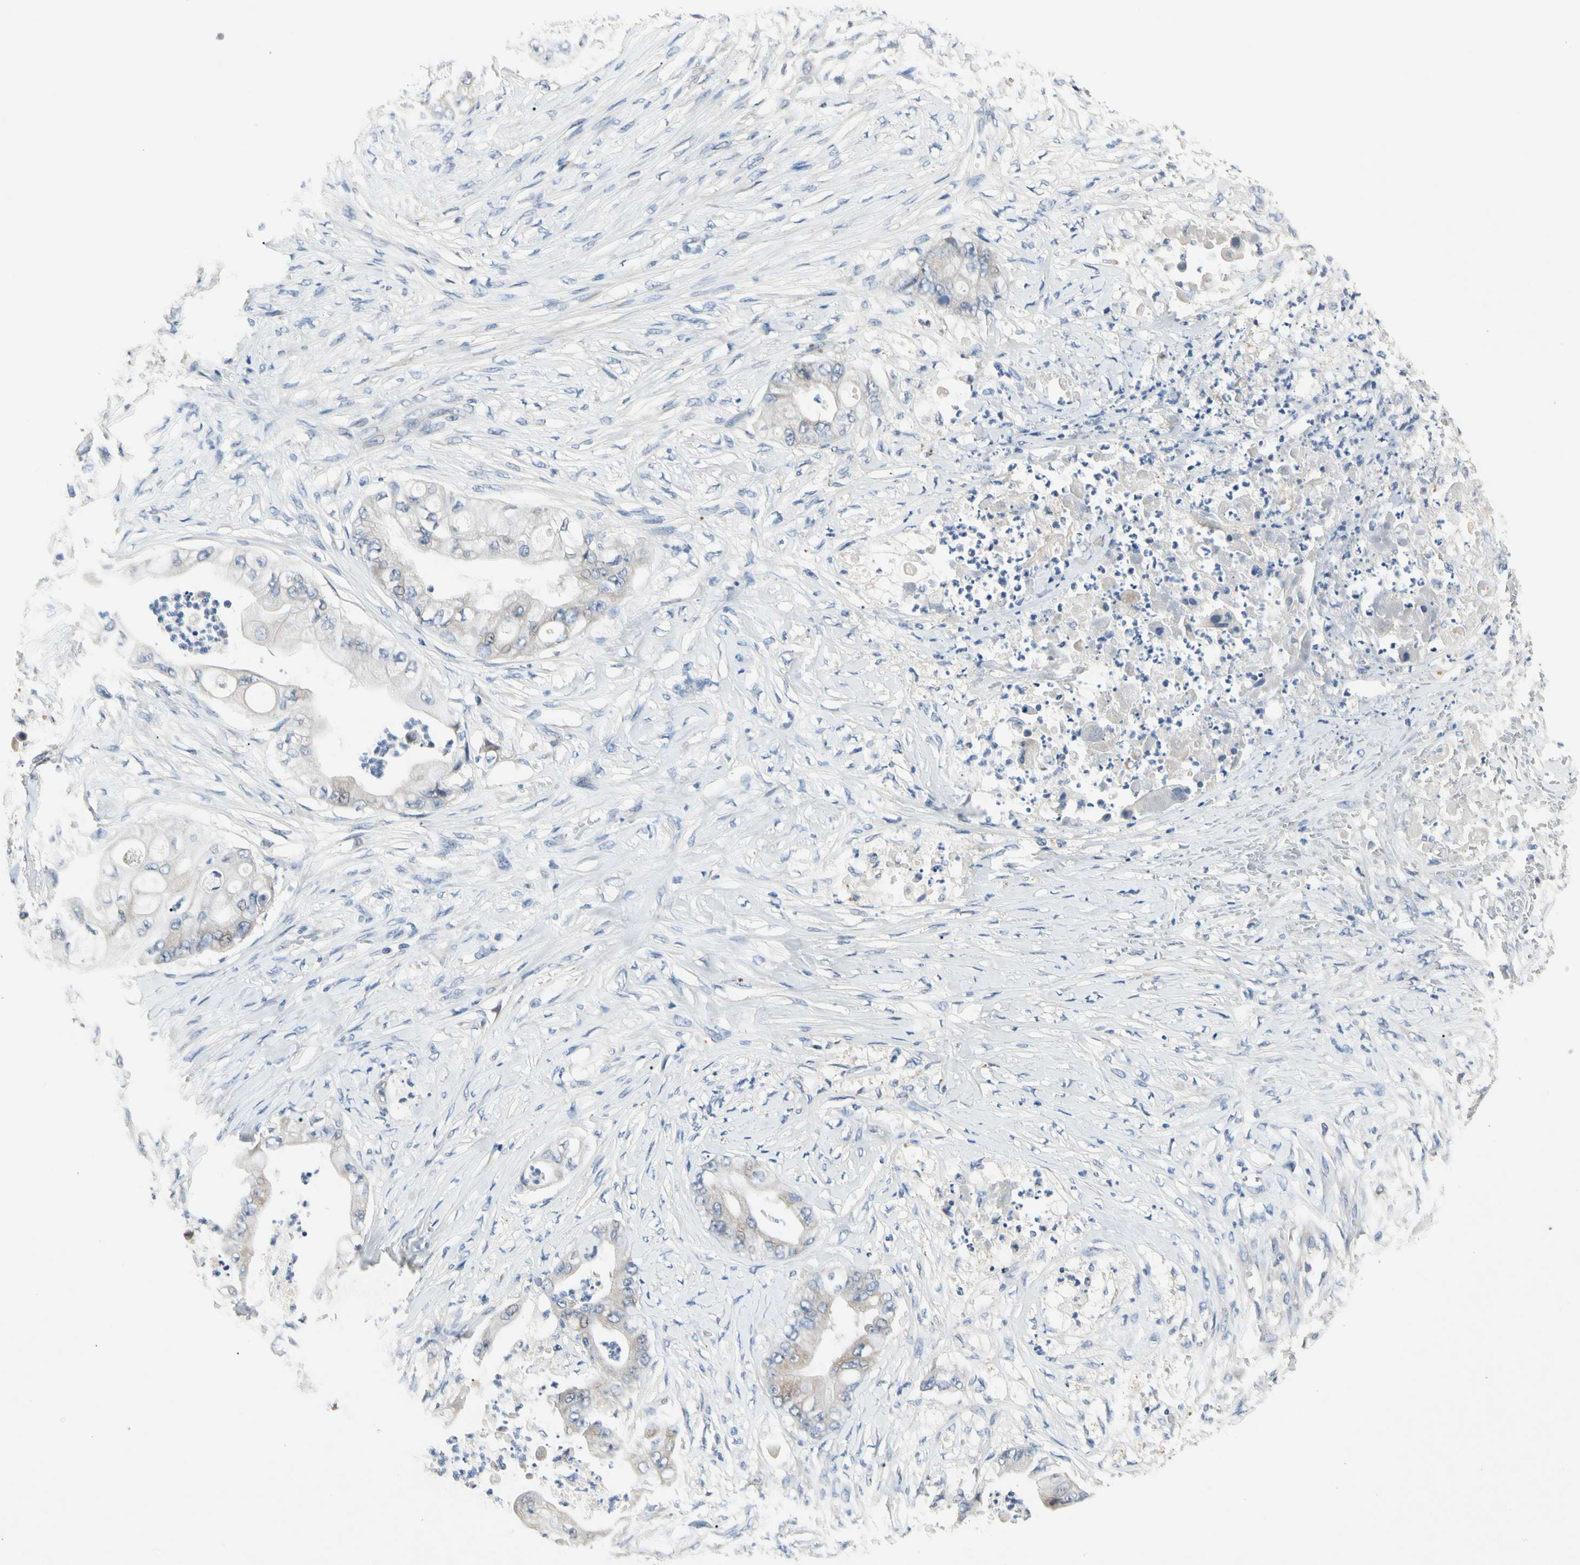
{"staining": {"intensity": "negative", "quantity": "none", "location": "none"}, "tissue": "stomach cancer", "cell_type": "Tumor cells", "image_type": "cancer", "snomed": [{"axis": "morphology", "description": "Adenocarcinoma, NOS"}, {"axis": "topography", "description": "Stomach"}], "caption": "Tumor cells show no significant staining in stomach cancer.", "gene": "GAS6", "patient": {"sex": "female", "age": 73}}